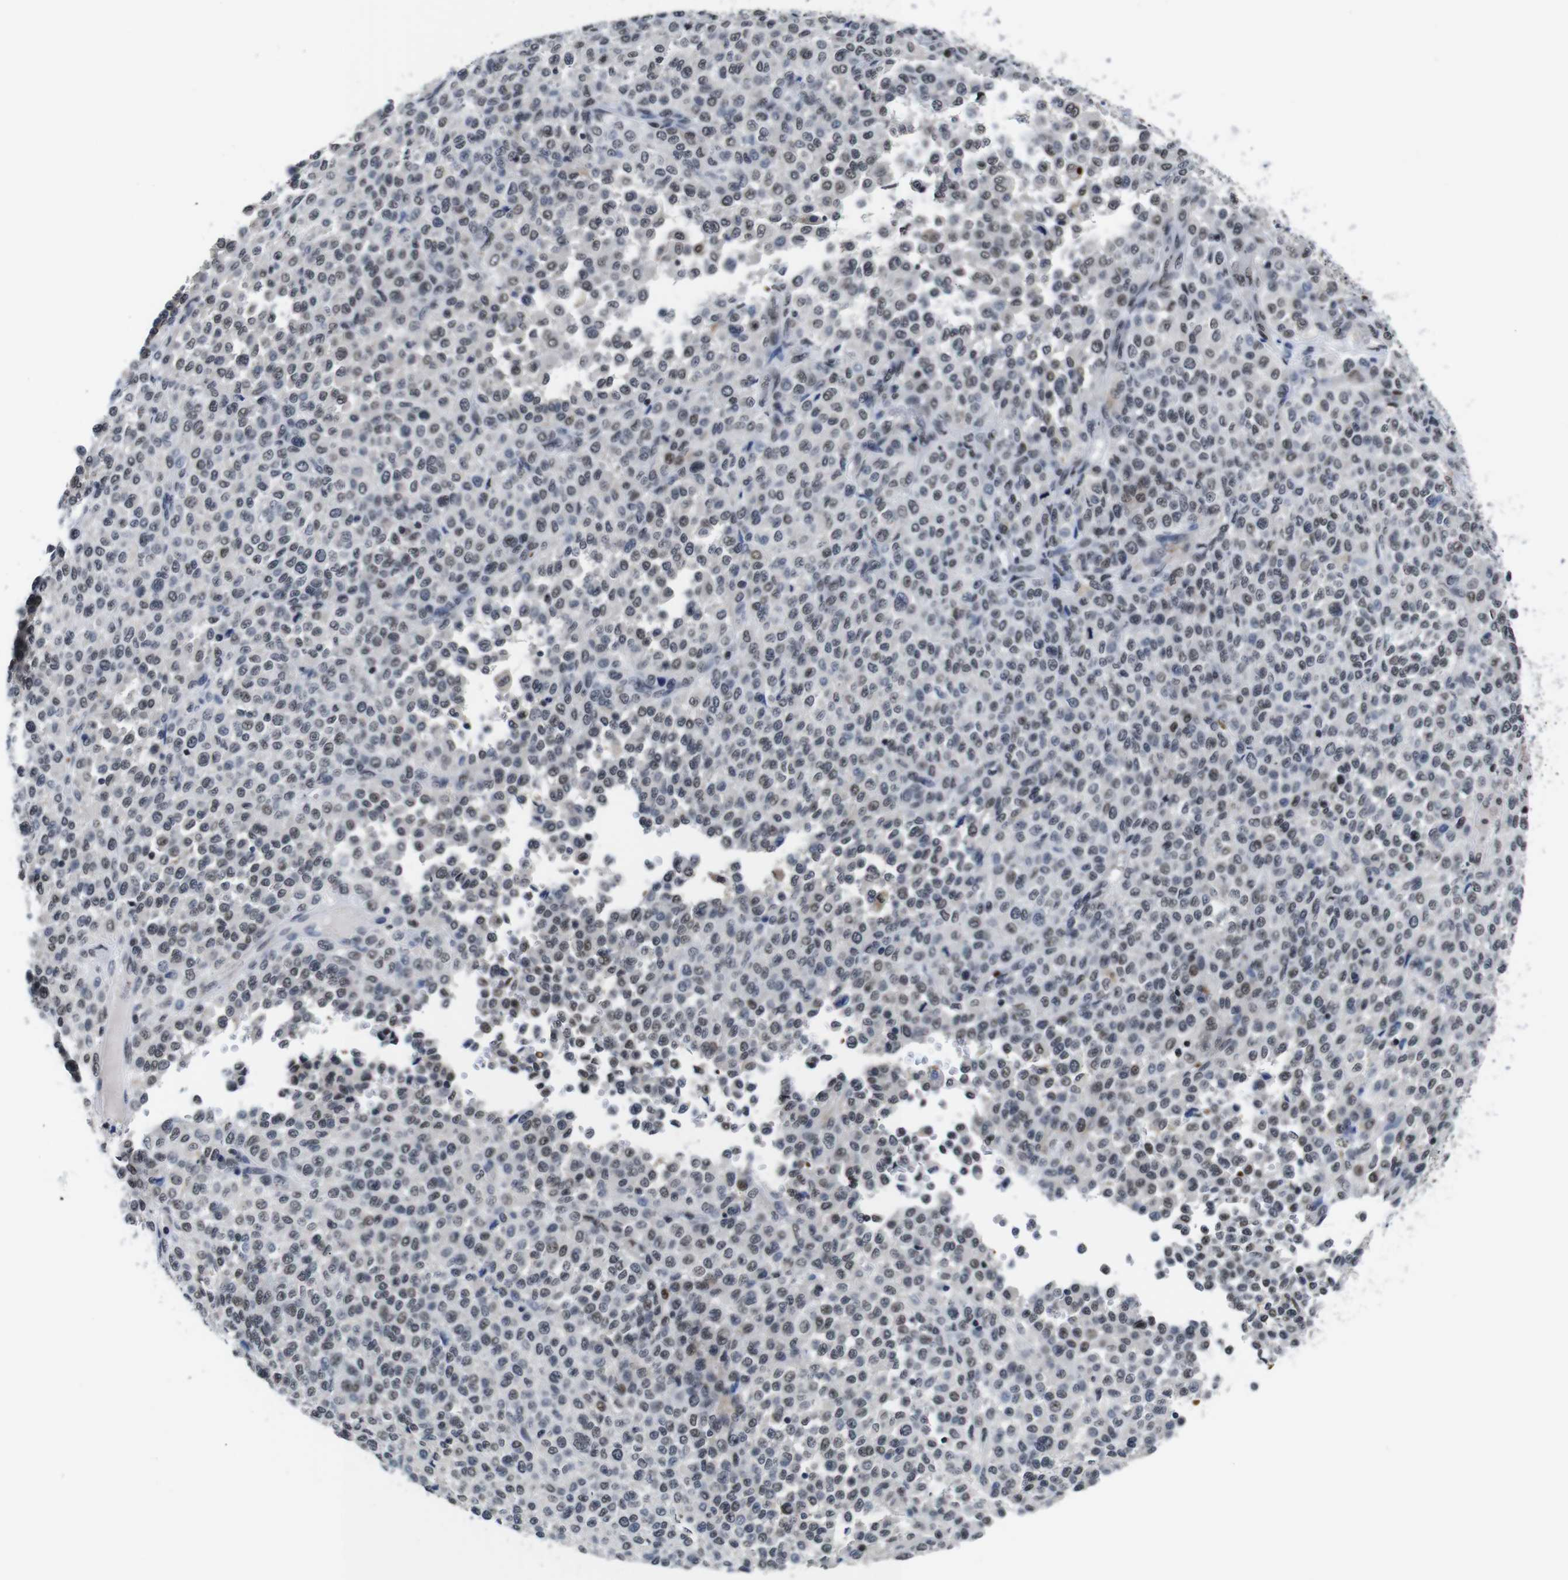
{"staining": {"intensity": "weak", "quantity": ">75%", "location": "nuclear"}, "tissue": "melanoma", "cell_type": "Tumor cells", "image_type": "cancer", "snomed": [{"axis": "morphology", "description": "Malignant melanoma, Metastatic site"}, {"axis": "topography", "description": "Pancreas"}], "caption": "There is low levels of weak nuclear expression in tumor cells of melanoma, as demonstrated by immunohistochemical staining (brown color).", "gene": "ILDR2", "patient": {"sex": "female", "age": 30}}